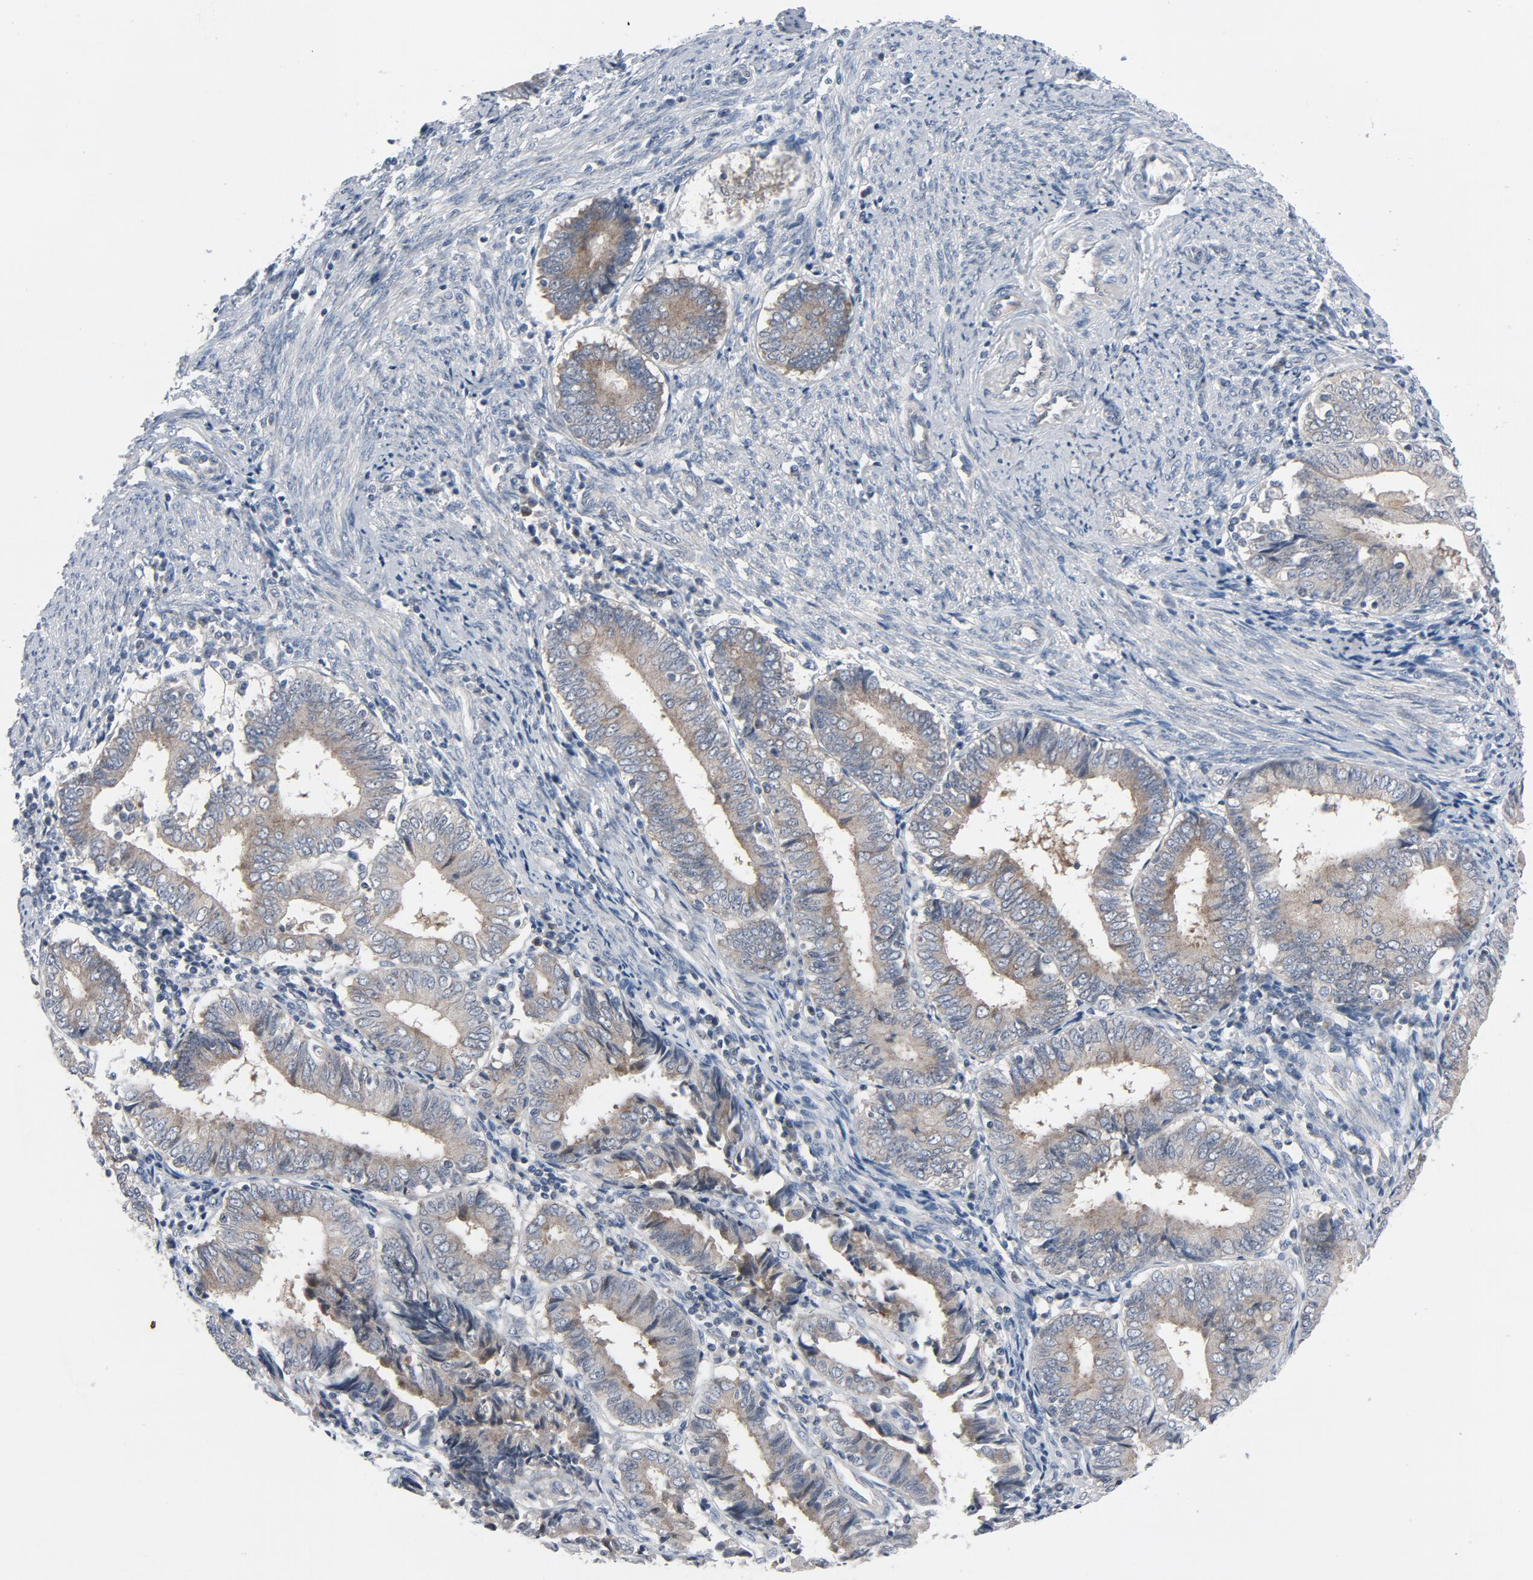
{"staining": {"intensity": "weak", "quantity": ">75%", "location": "cytoplasmic/membranous"}, "tissue": "endometrial cancer", "cell_type": "Tumor cells", "image_type": "cancer", "snomed": [{"axis": "morphology", "description": "Adenocarcinoma, NOS"}, {"axis": "topography", "description": "Endometrium"}], "caption": "The photomicrograph exhibits a brown stain indicating the presence of a protein in the cytoplasmic/membranous of tumor cells in adenocarcinoma (endometrial).", "gene": "TSG101", "patient": {"sex": "female", "age": 75}}